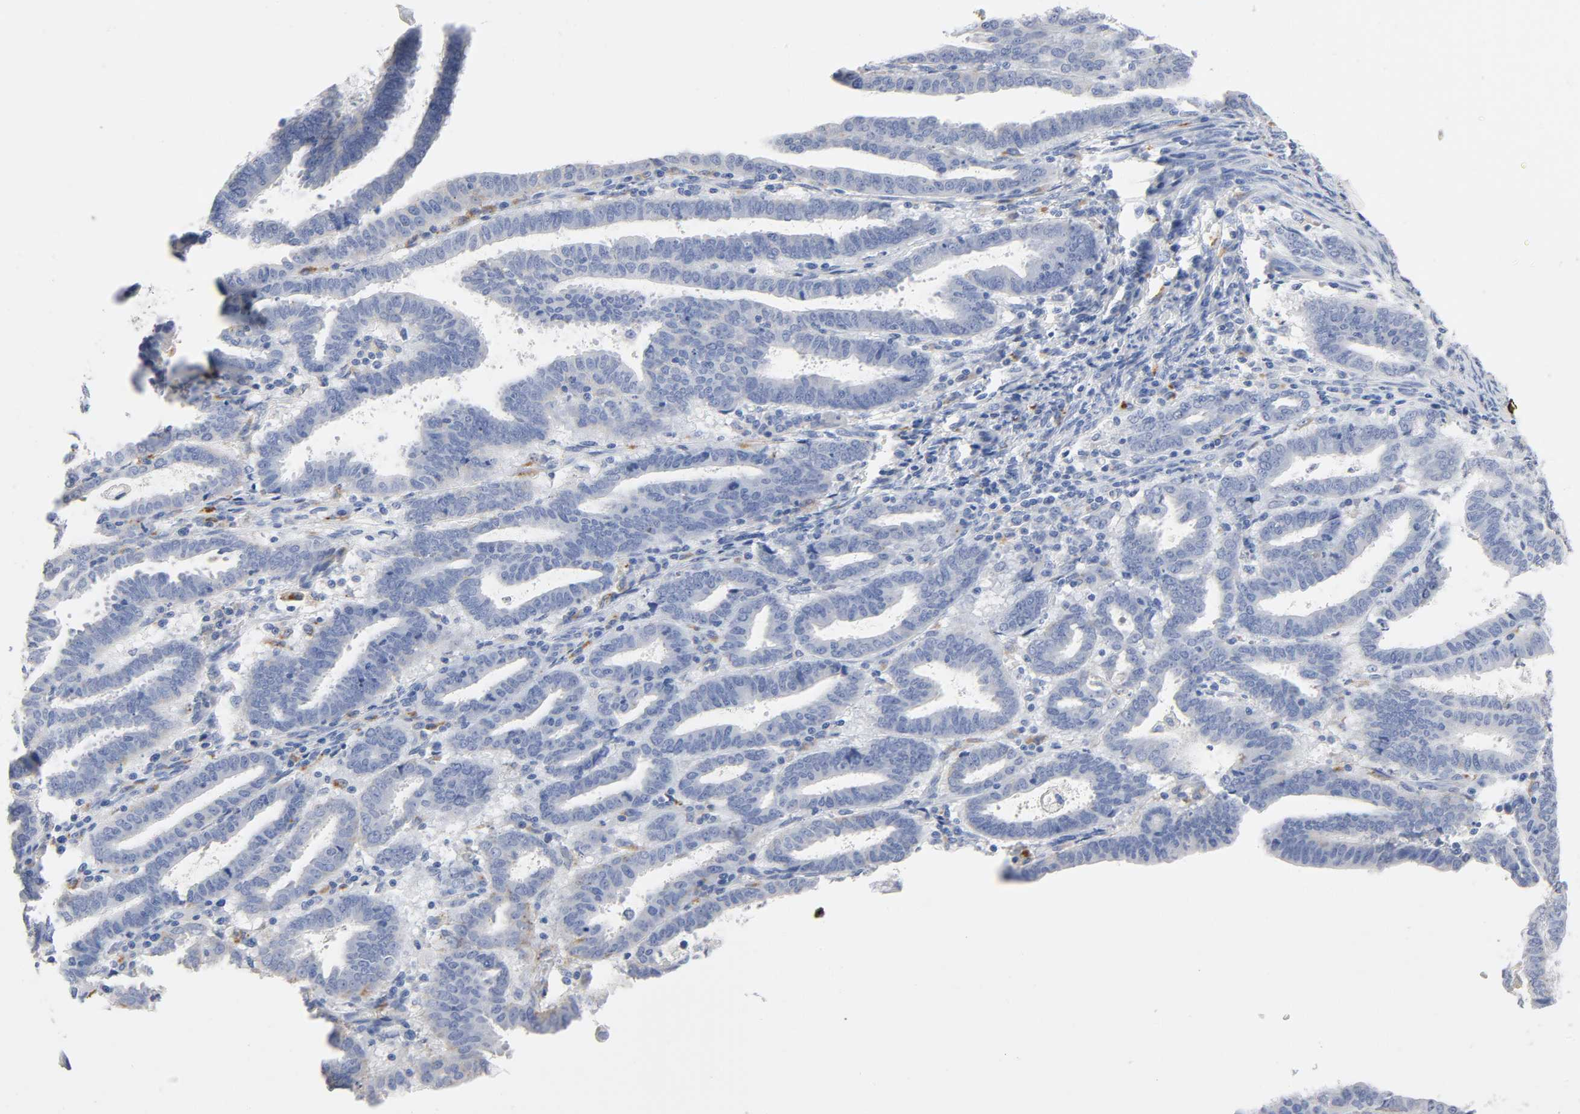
{"staining": {"intensity": "negative", "quantity": "none", "location": "none"}, "tissue": "endometrial cancer", "cell_type": "Tumor cells", "image_type": "cancer", "snomed": [{"axis": "morphology", "description": "Adenocarcinoma, NOS"}, {"axis": "topography", "description": "Uterus"}], "caption": "Immunohistochemistry micrograph of neoplastic tissue: human adenocarcinoma (endometrial) stained with DAB (3,3'-diaminobenzidine) demonstrates no significant protein expression in tumor cells. Nuclei are stained in blue.", "gene": "PLP1", "patient": {"sex": "female", "age": 83}}